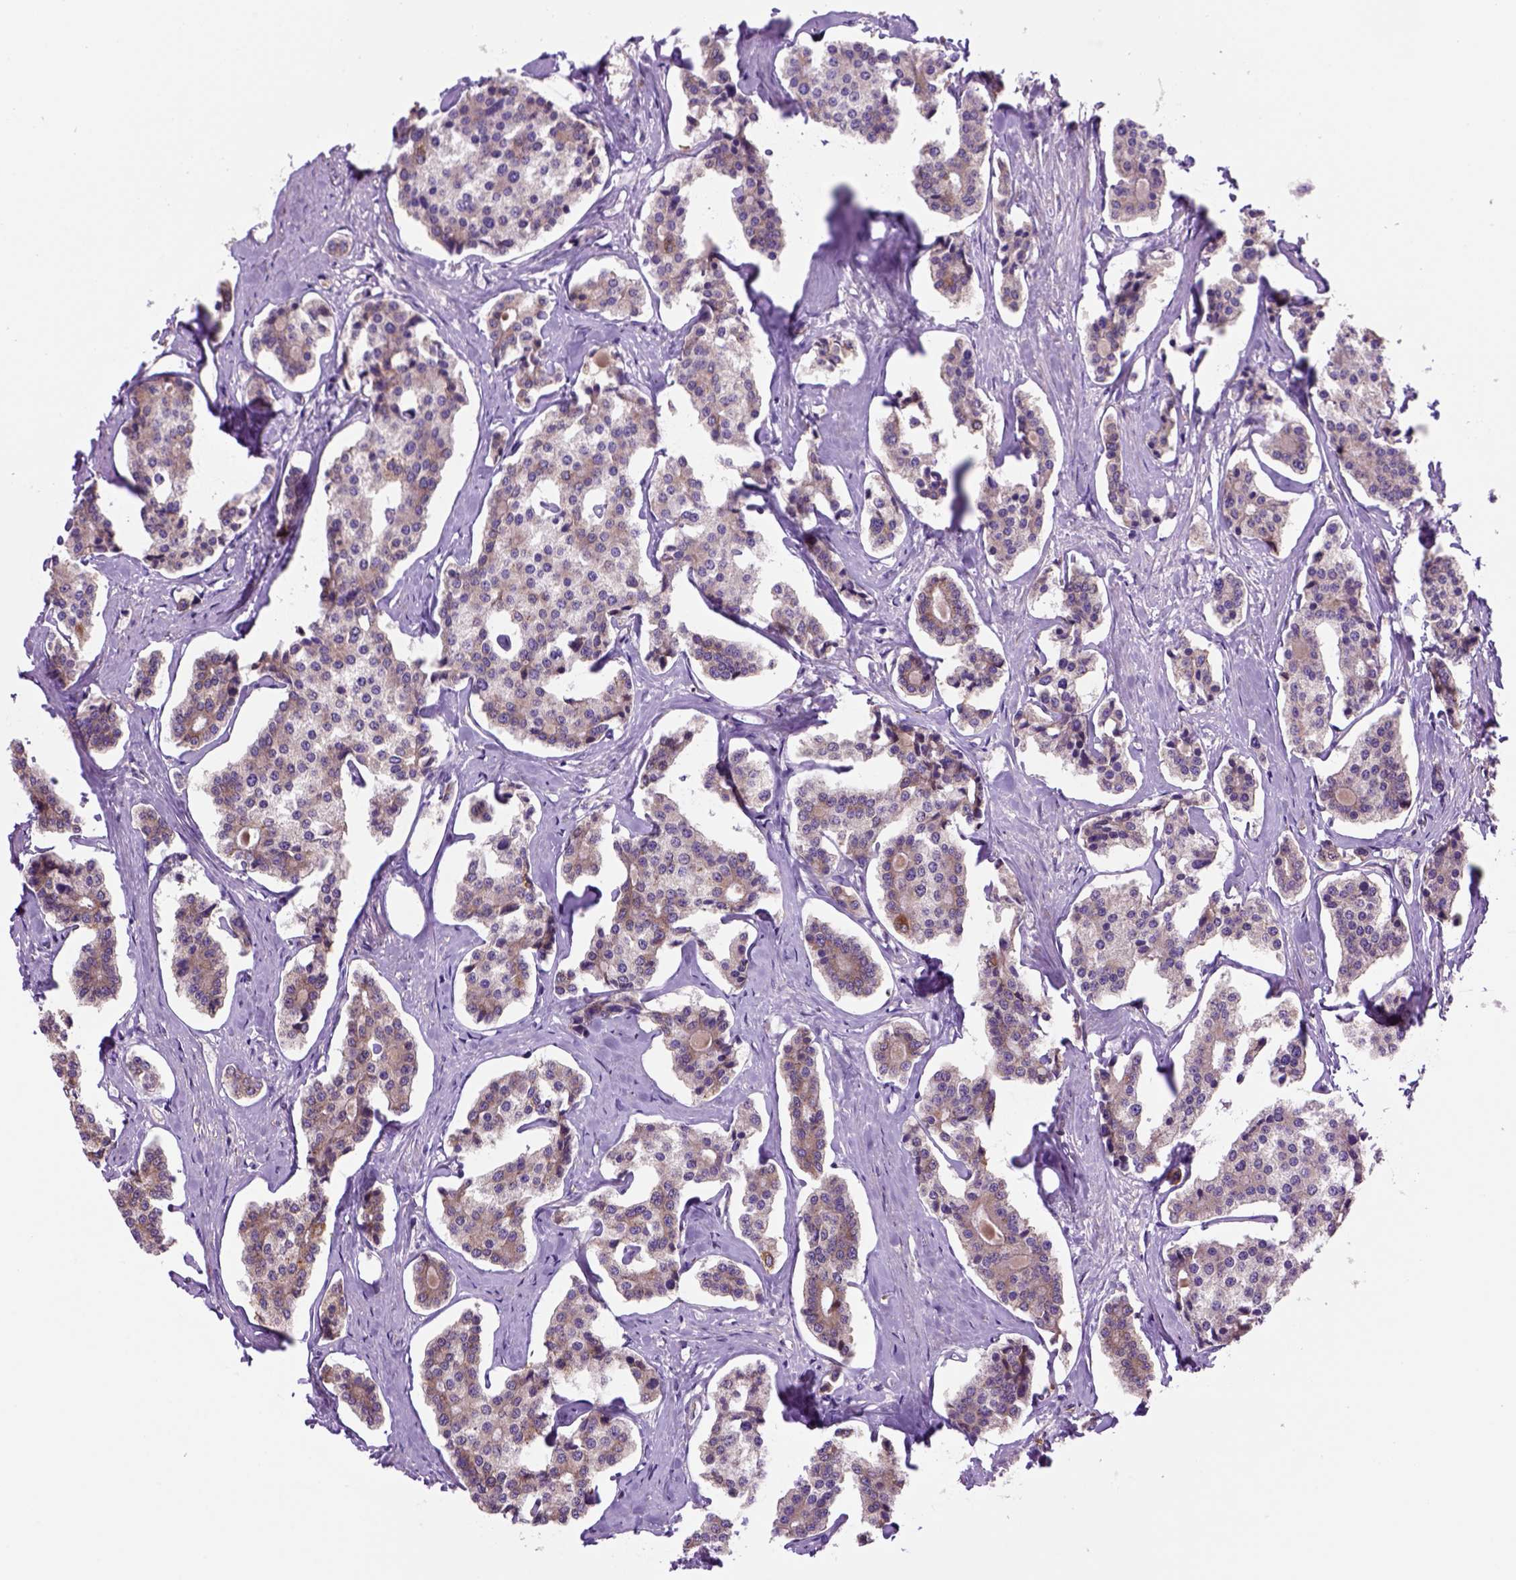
{"staining": {"intensity": "moderate", "quantity": "<25%", "location": "cytoplasmic/membranous"}, "tissue": "carcinoid", "cell_type": "Tumor cells", "image_type": "cancer", "snomed": [{"axis": "morphology", "description": "Carcinoid, malignant, NOS"}, {"axis": "topography", "description": "Small intestine"}], "caption": "The micrograph displays a brown stain indicating the presence of a protein in the cytoplasmic/membranous of tumor cells in carcinoid.", "gene": "PIAS3", "patient": {"sex": "female", "age": 65}}